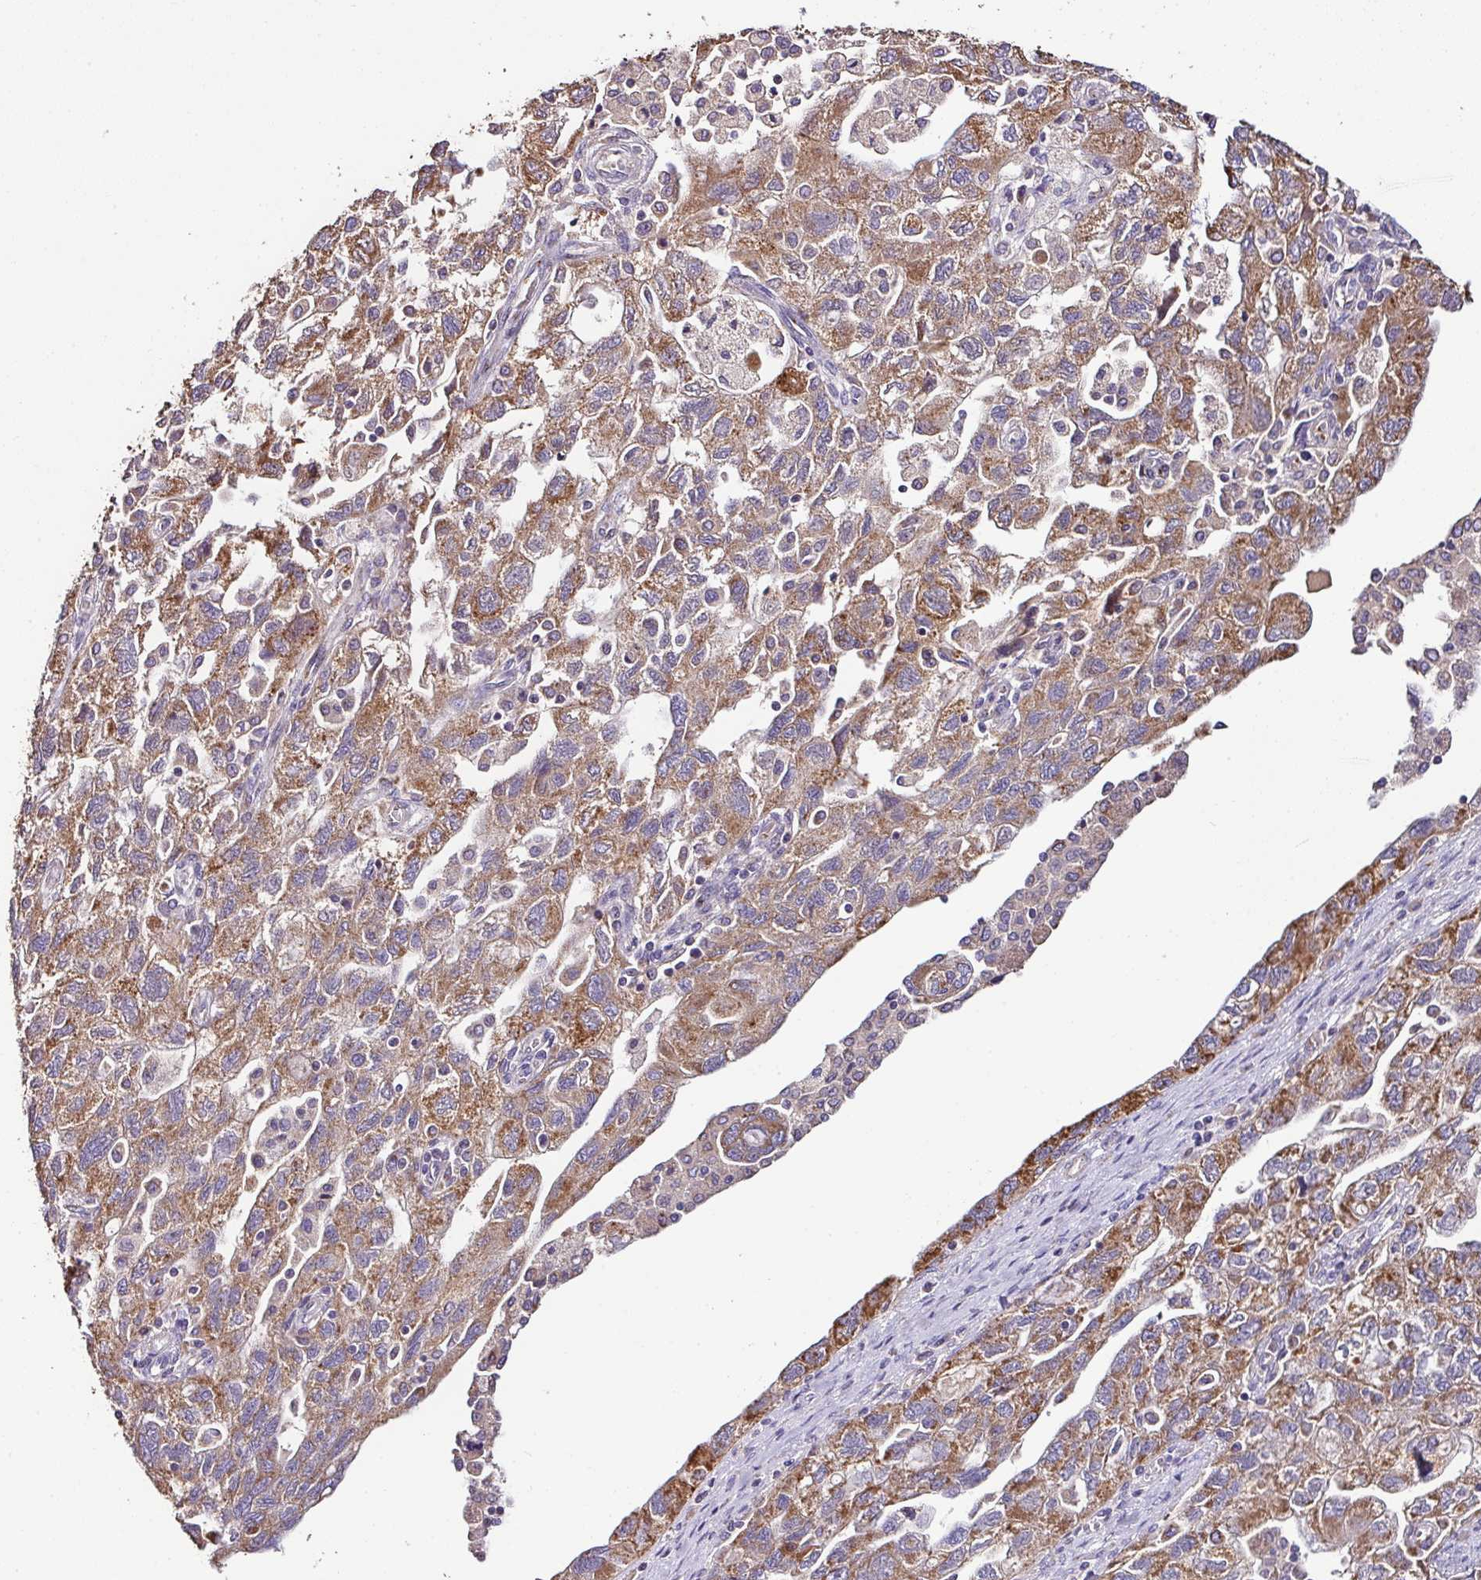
{"staining": {"intensity": "moderate", "quantity": ">75%", "location": "cytoplasmic/membranous"}, "tissue": "ovarian cancer", "cell_type": "Tumor cells", "image_type": "cancer", "snomed": [{"axis": "morphology", "description": "Carcinoma, NOS"}, {"axis": "morphology", "description": "Cystadenocarcinoma, serous, NOS"}, {"axis": "topography", "description": "Ovary"}], "caption": "High-magnification brightfield microscopy of ovarian cancer stained with DAB (3,3'-diaminobenzidine) (brown) and counterstained with hematoxylin (blue). tumor cells exhibit moderate cytoplasmic/membranous positivity is present in about>75% of cells. (DAB (3,3'-diaminobenzidine) = brown stain, brightfield microscopy at high magnification).", "gene": "CPD", "patient": {"sex": "female", "age": 69}}